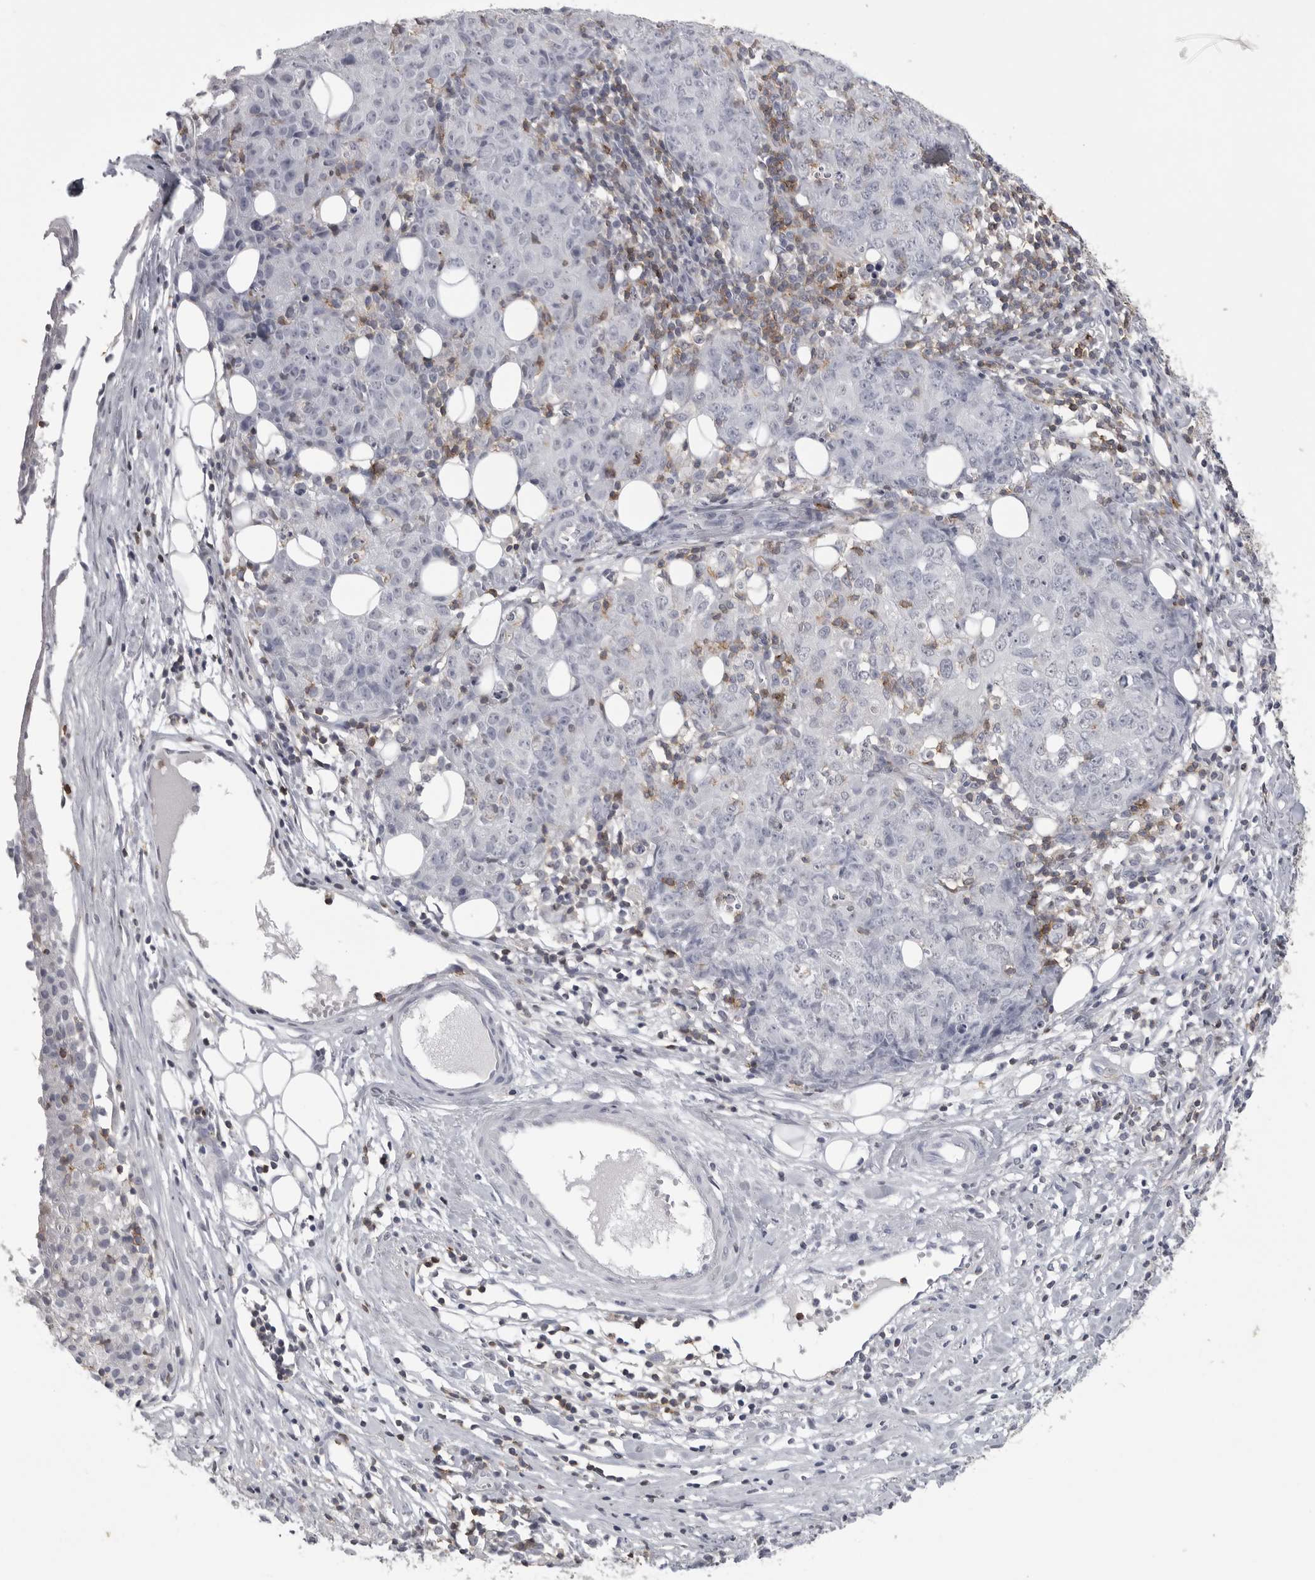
{"staining": {"intensity": "negative", "quantity": "none", "location": "none"}, "tissue": "ovarian cancer", "cell_type": "Tumor cells", "image_type": "cancer", "snomed": [{"axis": "morphology", "description": "Carcinoma, endometroid"}, {"axis": "topography", "description": "Ovary"}], "caption": "Immunohistochemical staining of ovarian cancer reveals no significant staining in tumor cells.", "gene": "ITGAL", "patient": {"sex": "female", "age": 42}}